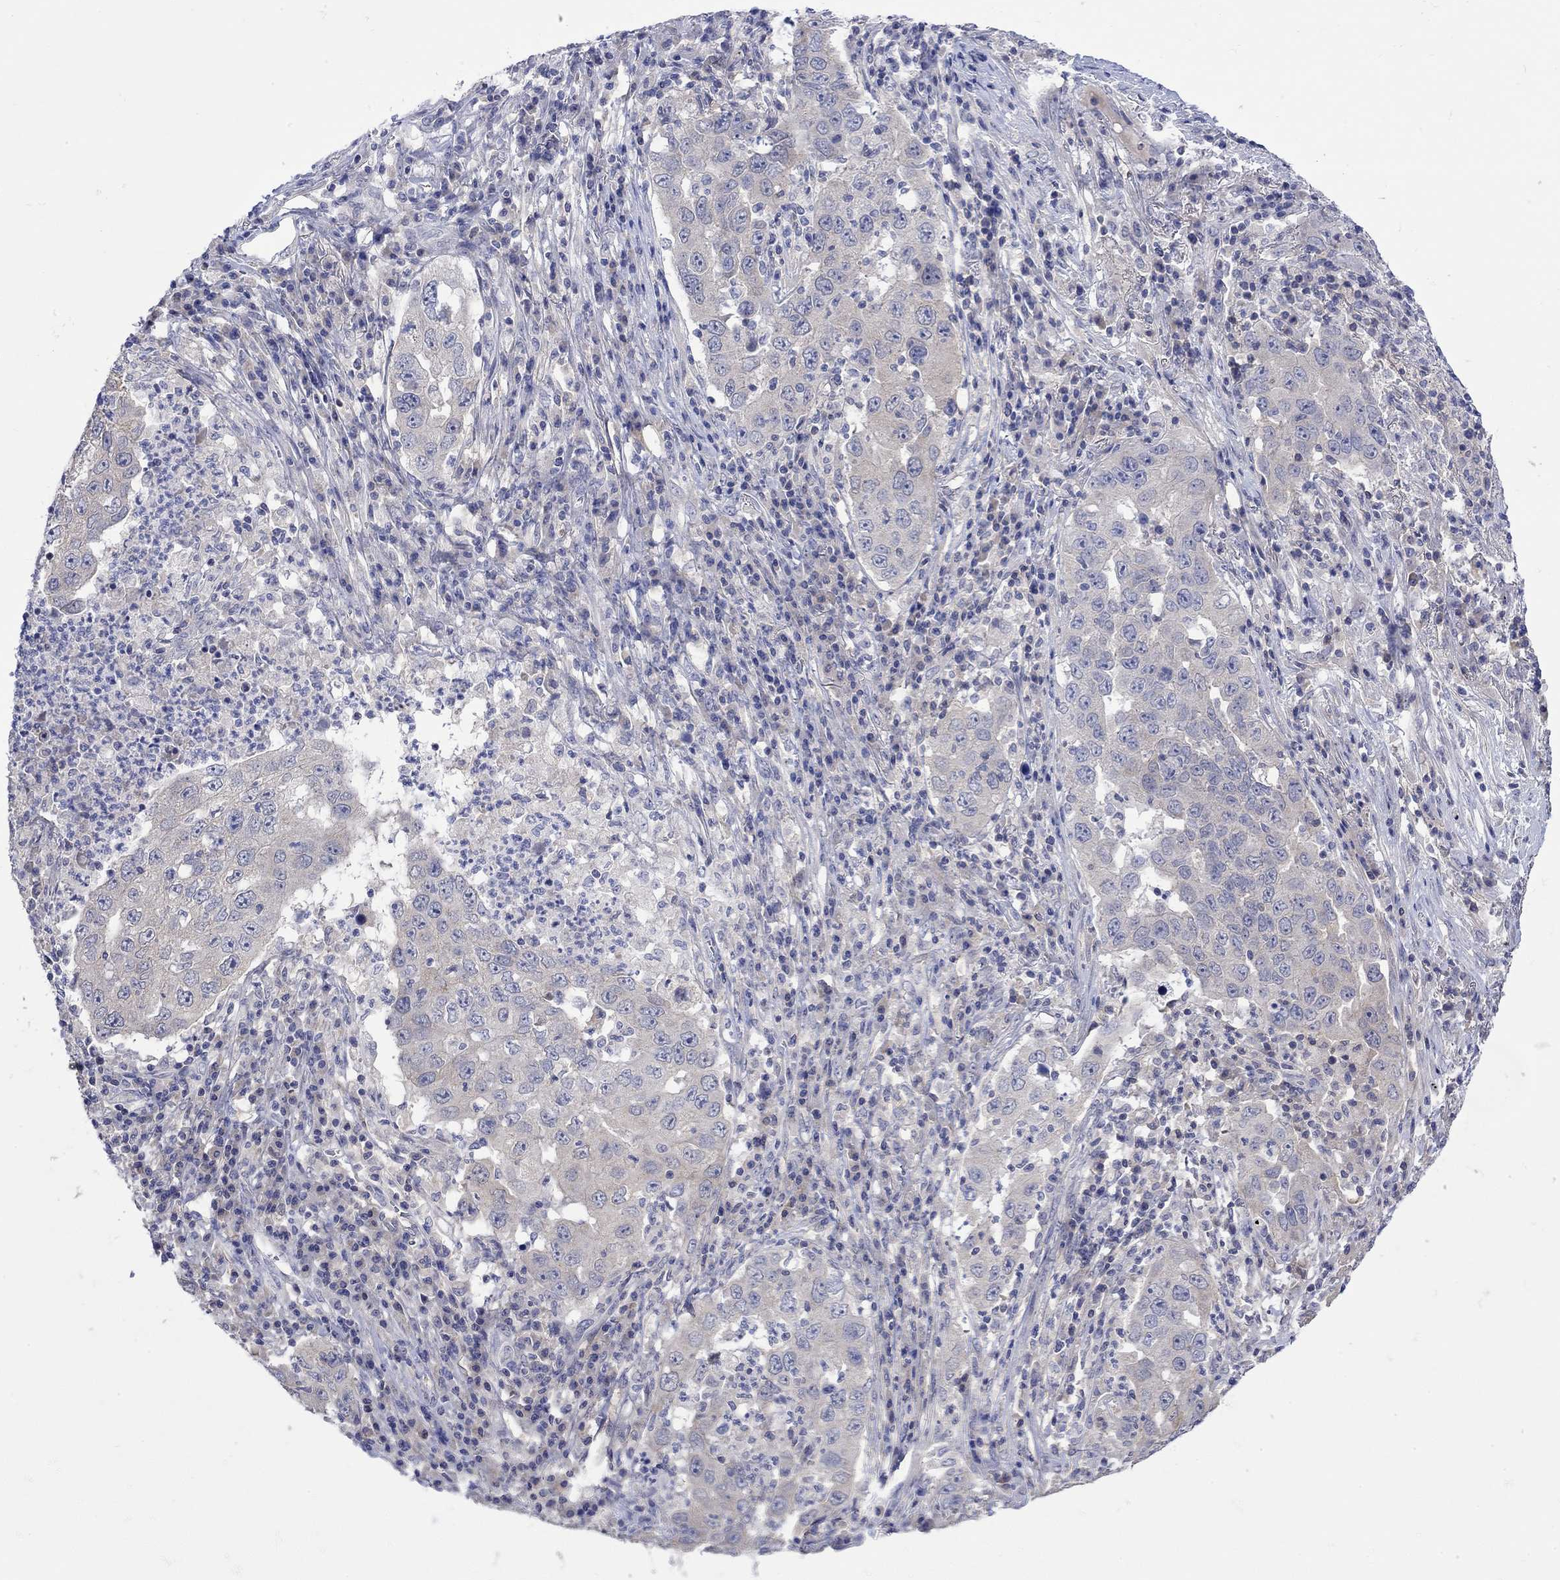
{"staining": {"intensity": "negative", "quantity": "none", "location": "none"}, "tissue": "lung cancer", "cell_type": "Tumor cells", "image_type": "cancer", "snomed": [{"axis": "morphology", "description": "Adenocarcinoma, NOS"}, {"axis": "topography", "description": "Lung"}], "caption": "IHC photomicrograph of neoplastic tissue: human lung cancer stained with DAB (3,3'-diaminobenzidine) reveals no significant protein expression in tumor cells.", "gene": "MSI1", "patient": {"sex": "male", "age": 73}}